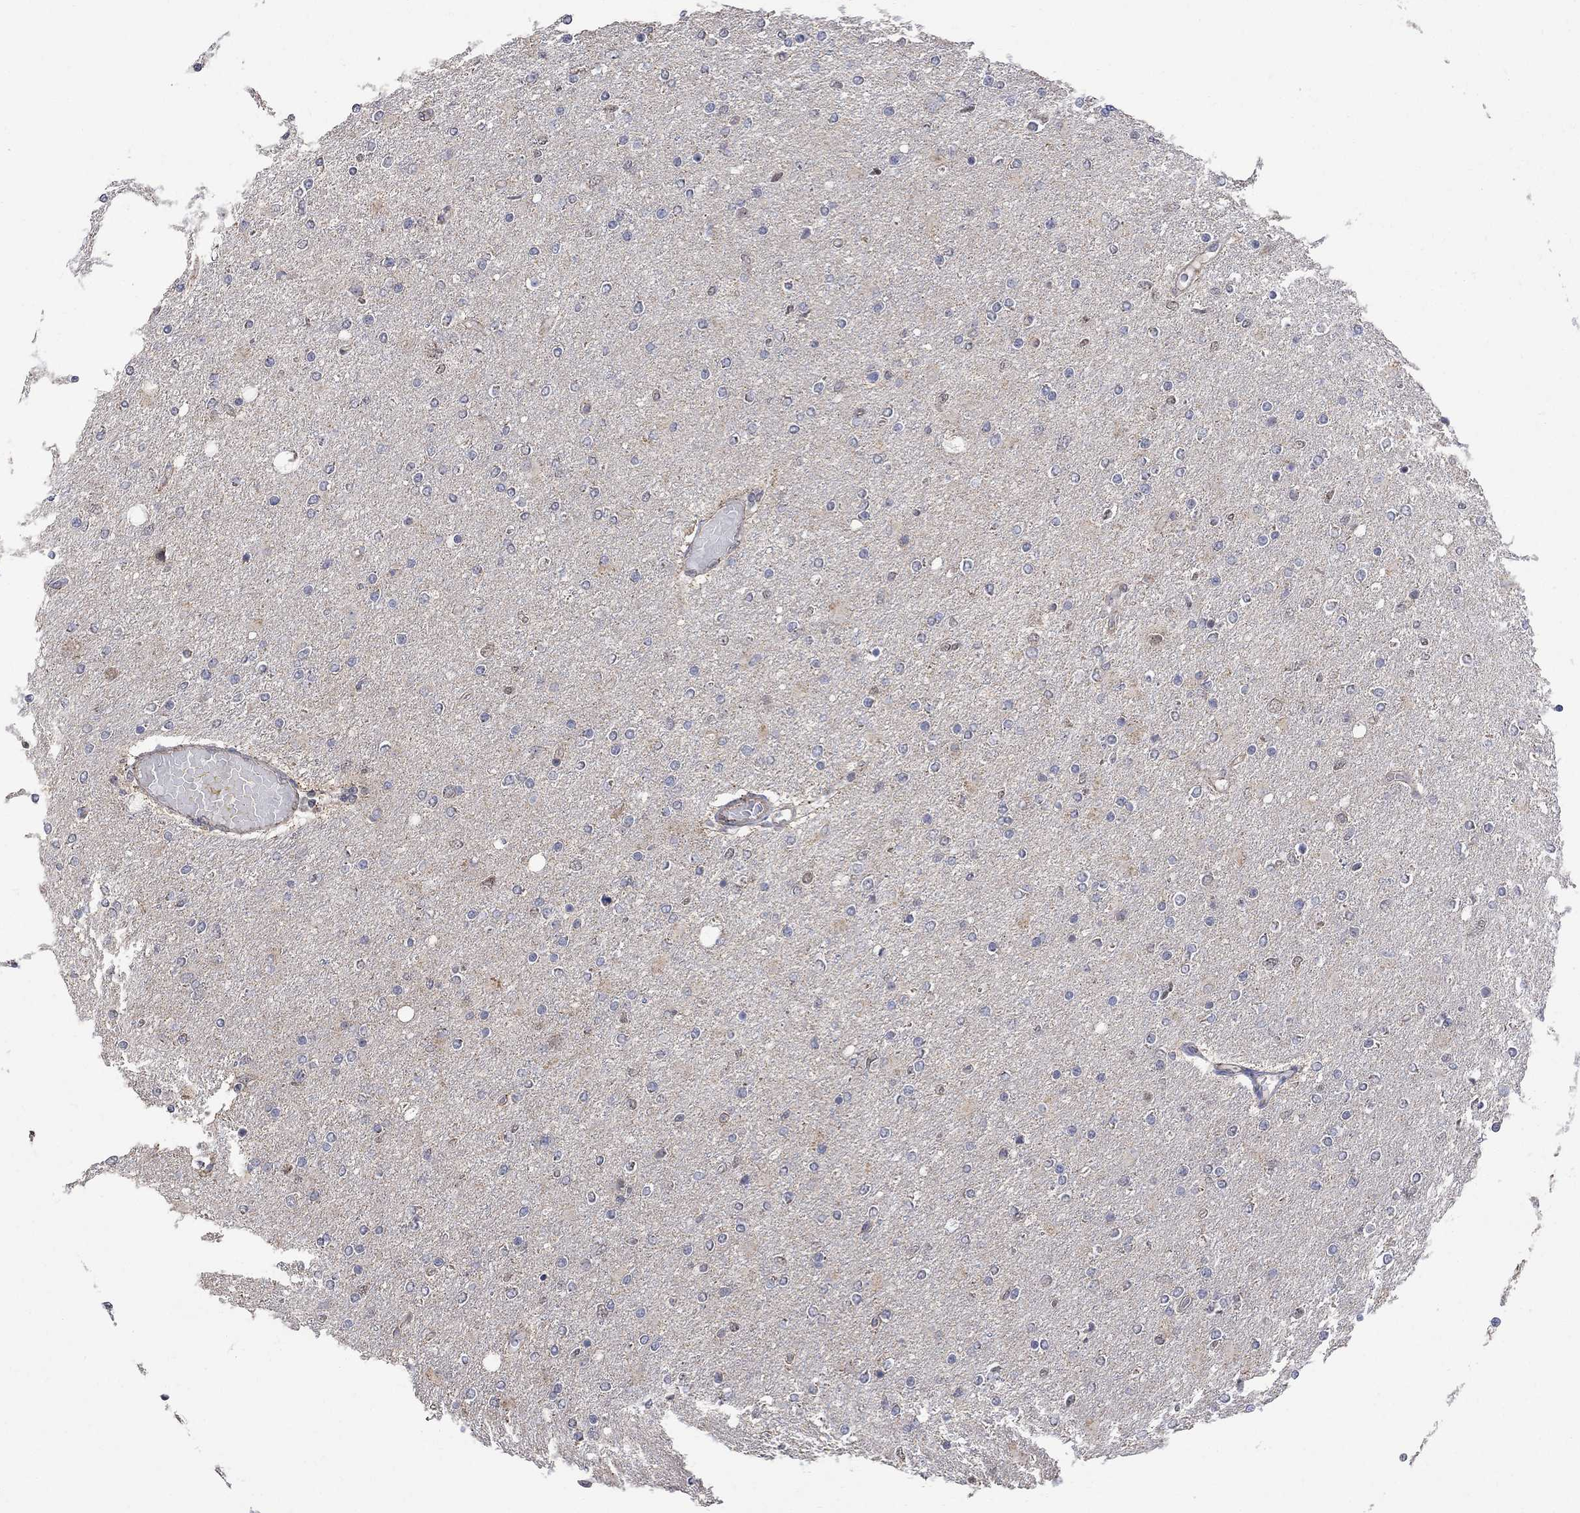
{"staining": {"intensity": "negative", "quantity": "none", "location": "none"}, "tissue": "glioma", "cell_type": "Tumor cells", "image_type": "cancer", "snomed": [{"axis": "morphology", "description": "Glioma, malignant, High grade"}, {"axis": "topography", "description": "Cerebral cortex"}], "caption": "High power microscopy image of an immunohistochemistry (IHC) micrograph of glioma, revealing no significant expression in tumor cells.", "gene": "ANKRA2", "patient": {"sex": "male", "age": 70}}